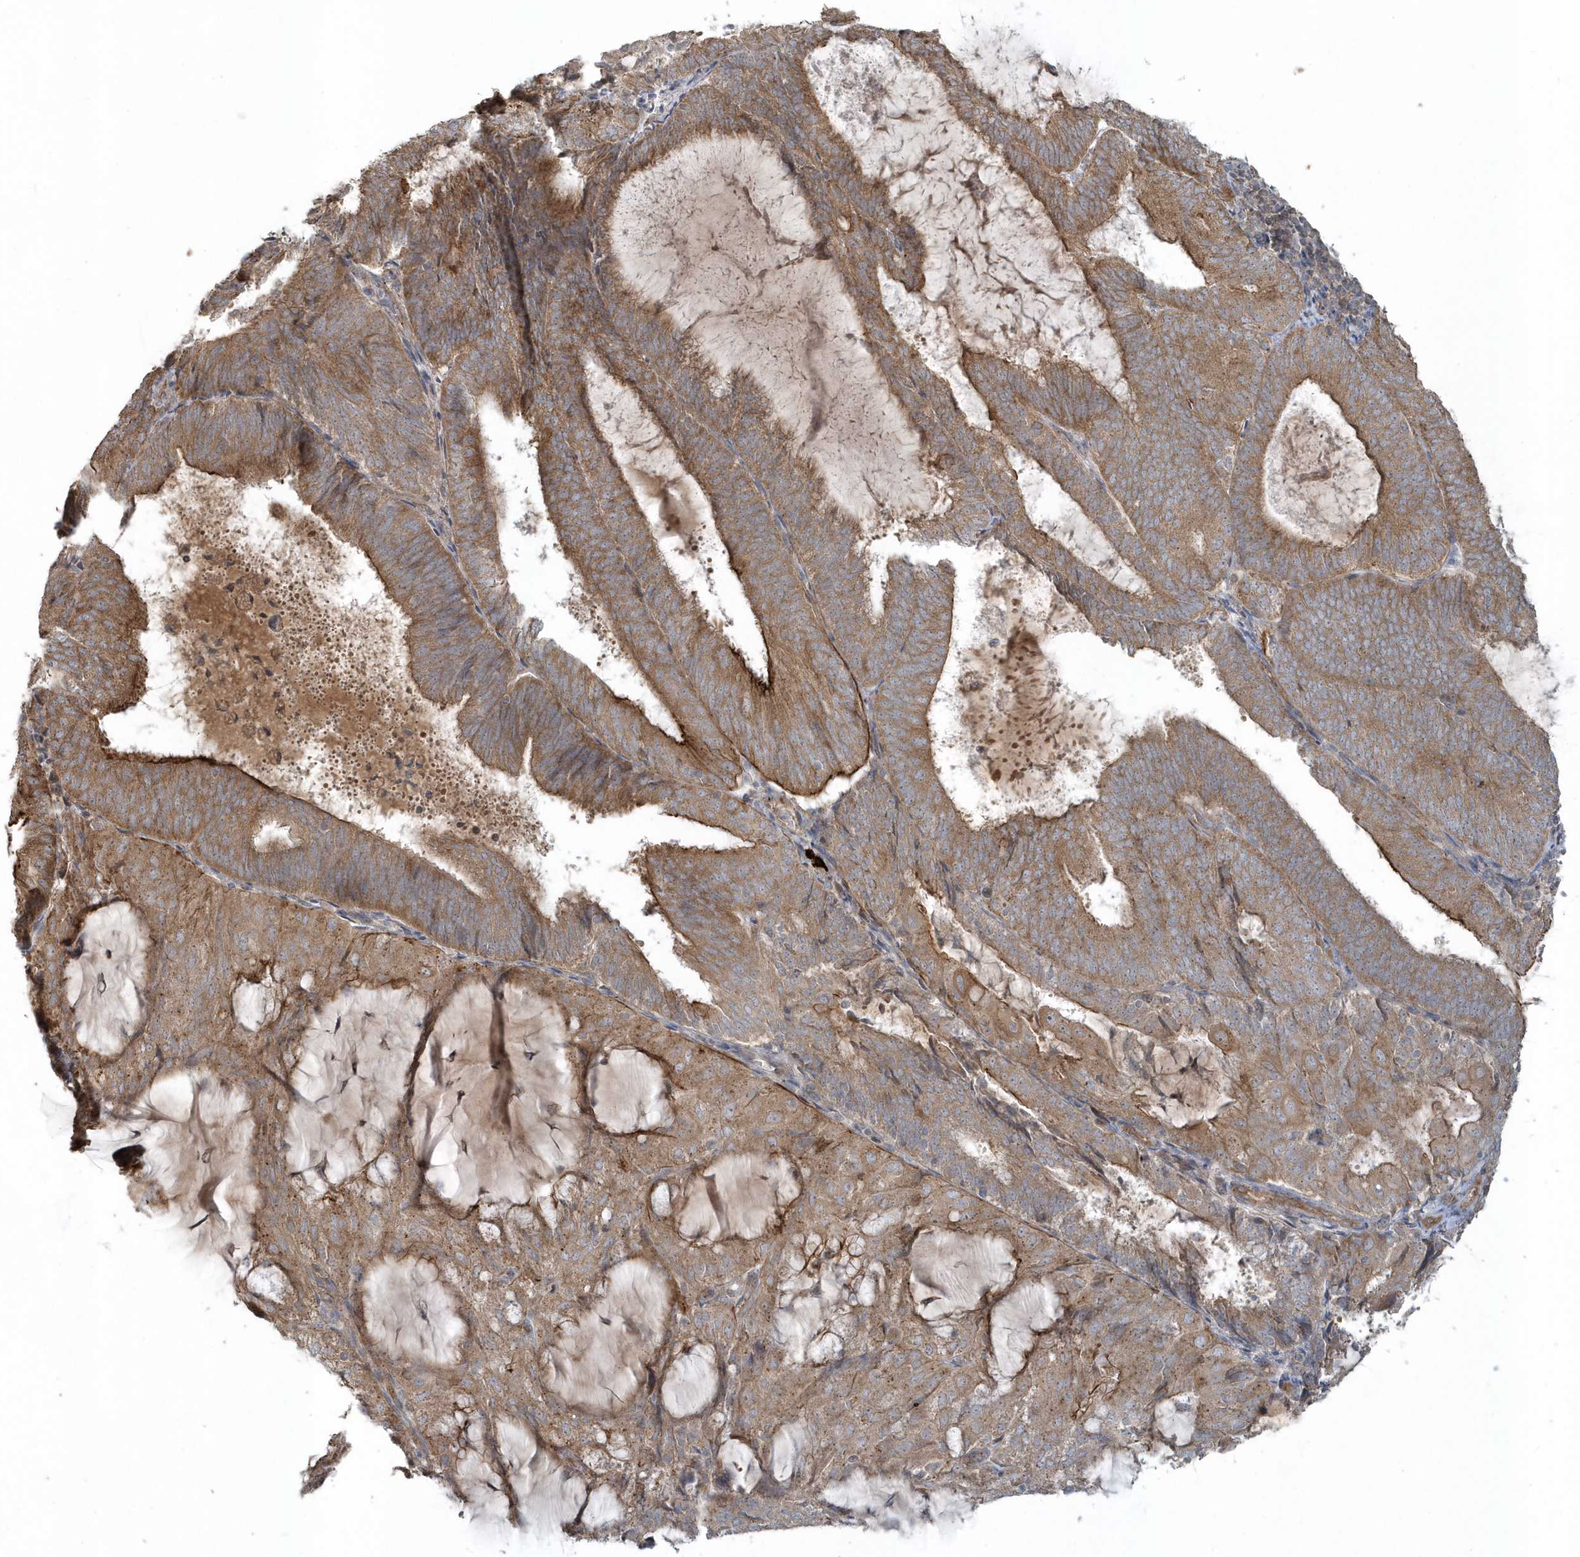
{"staining": {"intensity": "moderate", "quantity": ">75%", "location": "cytoplasmic/membranous"}, "tissue": "endometrial cancer", "cell_type": "Tumor cells", "image_type": "cancer", "snomed": [{"axis": "morphology", "description": "Adenocarcinoma, NOS"}, {"axis": "topography", "description": "Endometrium"}], "caption": "A histopathology image of human endometrial adenocarcinoma stained for a protein reveals moderate cytoplasmic/membranous brown staining in tumor cells.", "gene": "STIM2", "patient": {"sex": "female", "age": 81}}